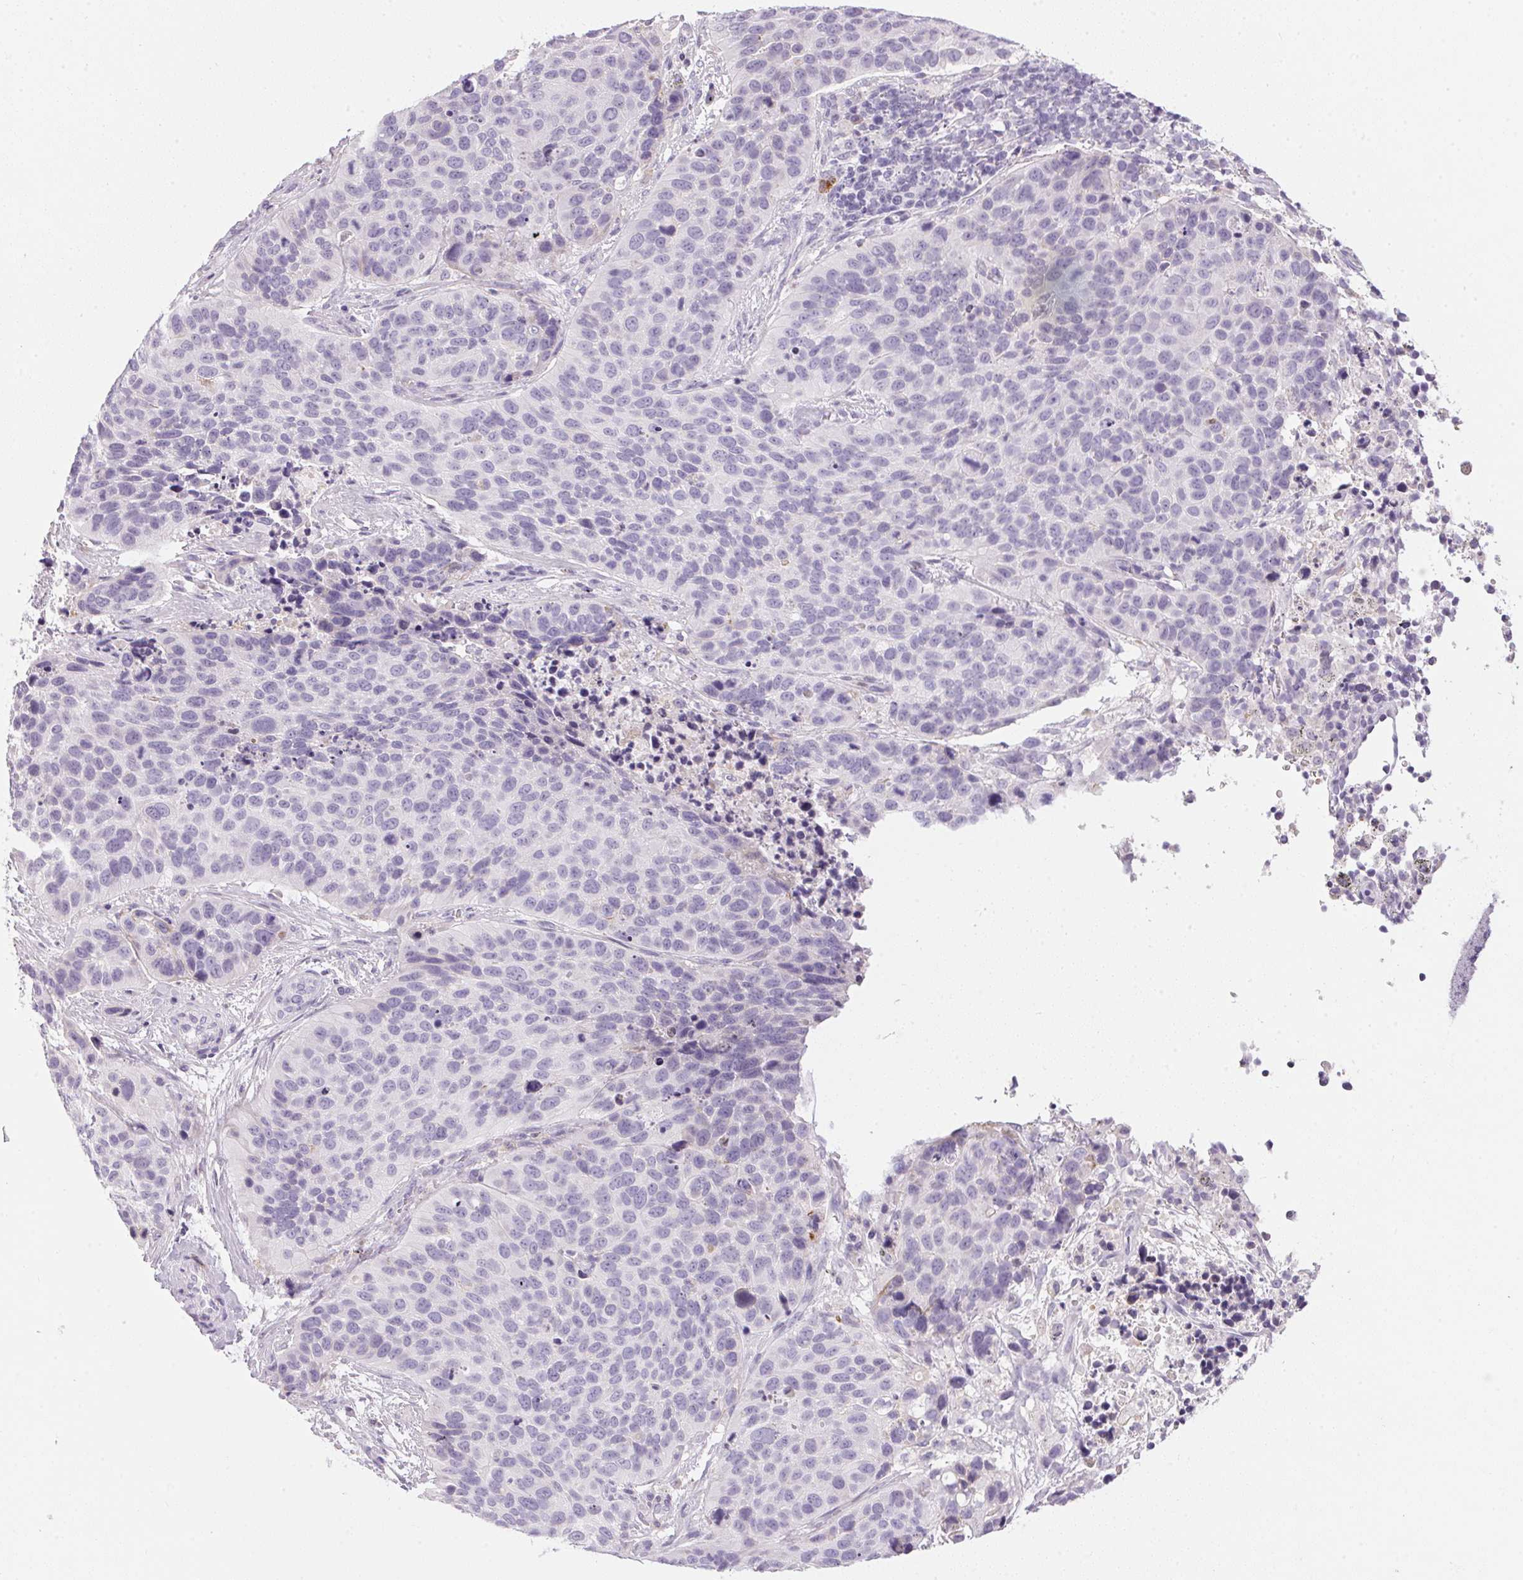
{"staining": {"intensity": "negative", "quantity": "none", "location": "none"}, "tissue": "lung cancer", "cell_type": "Tumor cells", "image_type": "cancer", "snomed": [{"axis": "morphology", "description": "Squamous cell carcinoma, NOS"}, {"axis": "topography", "description": "Lung"}], "caption": "A high-resolution histopathology image shows IHC staining of lung squamous cell carcinoma, which shows no significant staining in tumor cells.", "gene": "ECPAS", "patient": {"sex": "male", "age": 62}}